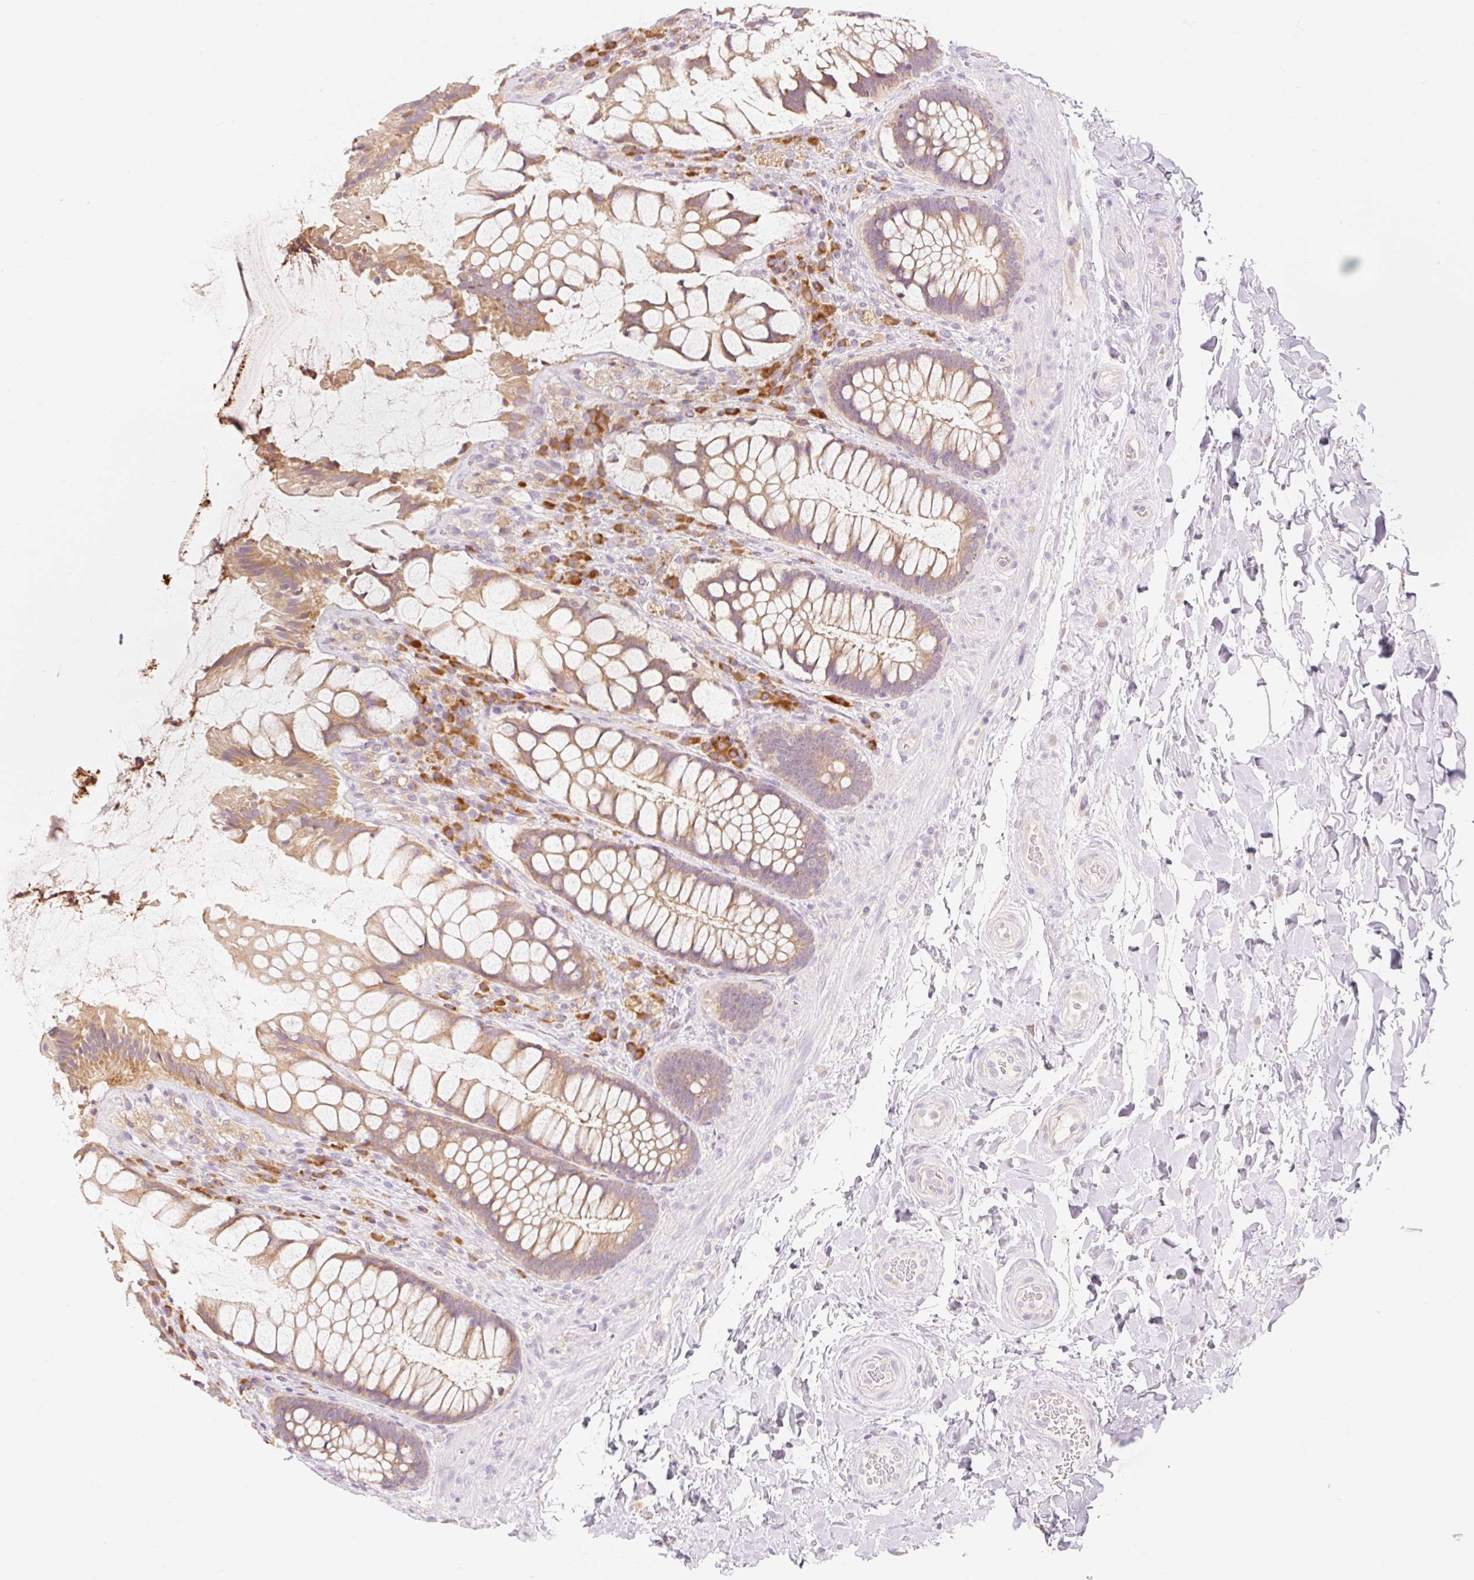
{"staining": {"intensity": "moderate", "quantity": ">75%", "location": "cytoplasmic/membranous"}, "tissue": "rectum", "cell_type": "Glandular cells", "image_type": "normal", "snomed": [{"axis": "morphology", "description": "Normal tissue, NOS"}, {"axis": "topography", "description": "Rectum"}], "caption": "The immunohistochemical stain labels moderate cytoplasmic/membranous expression in glandular cells of normal rectum.", "gene": "MYO1D", "patient": {"sex": "female", "age": 58}}